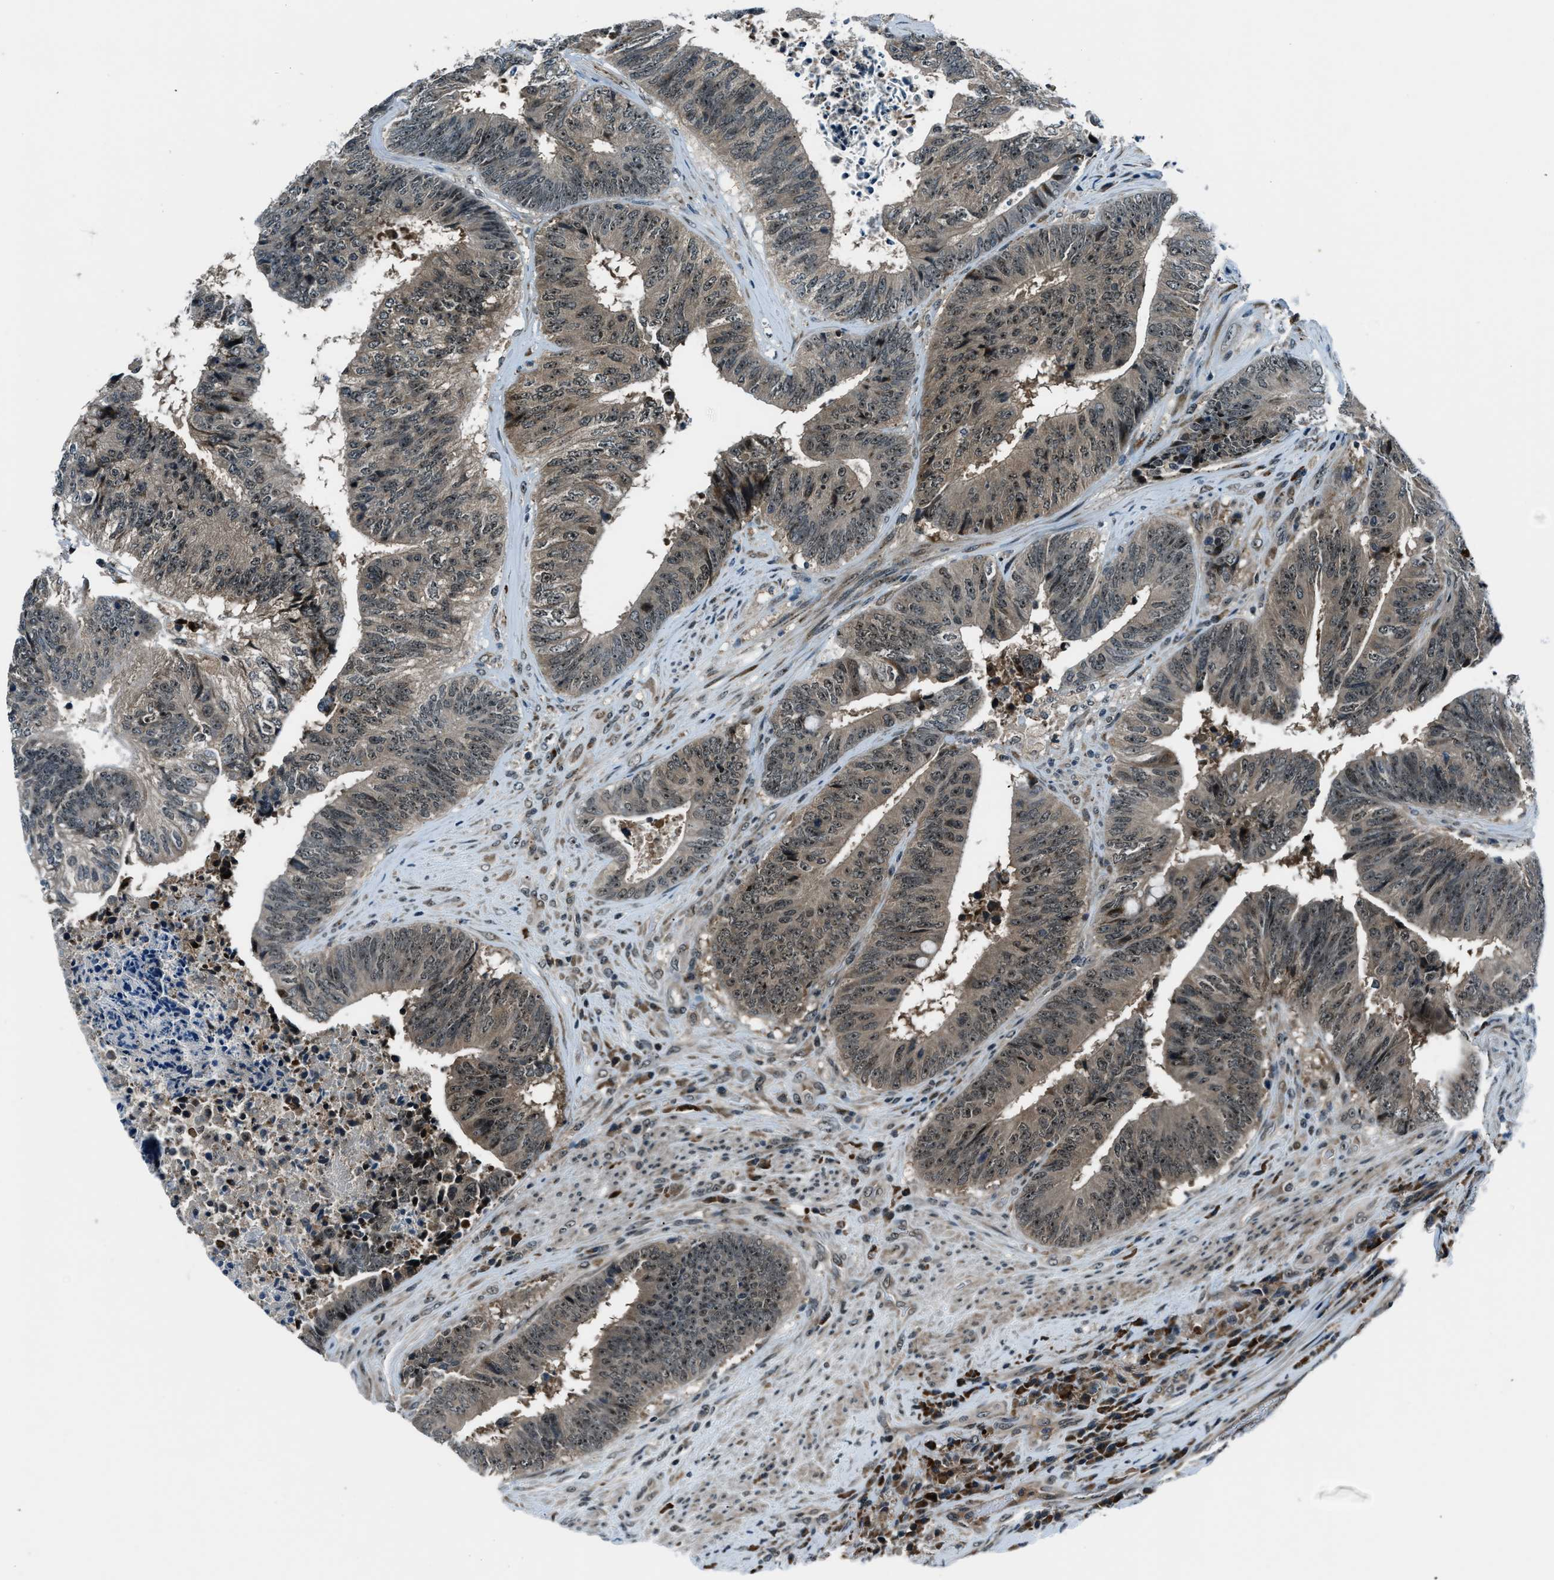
{"staining": {"intensity": "moderate", "quantity": ">75%", "location": "cytoplasmic/membranous,nuclear"}, "tissue": "colorectal cancer", "cell_type": "Tumor cells", "image_type": "cancer", "snomed": [{"axis": "morphology", "description": "Adenocarcinoma, NOS"}, {"axis": "topography", "description": "Rectum"}], "caption": "Immunohistochemical staining of human colorectal adenocarcinoma shows medium levels of moderate cytoplasmic/membranous and nuclear protein positivity in about >75% of tumor cells. The protein of interest is shown in brown color, while the nuclei are stained blue.", "gene": "ACTL9", "patient": {"sex": "male", "age": 72}}